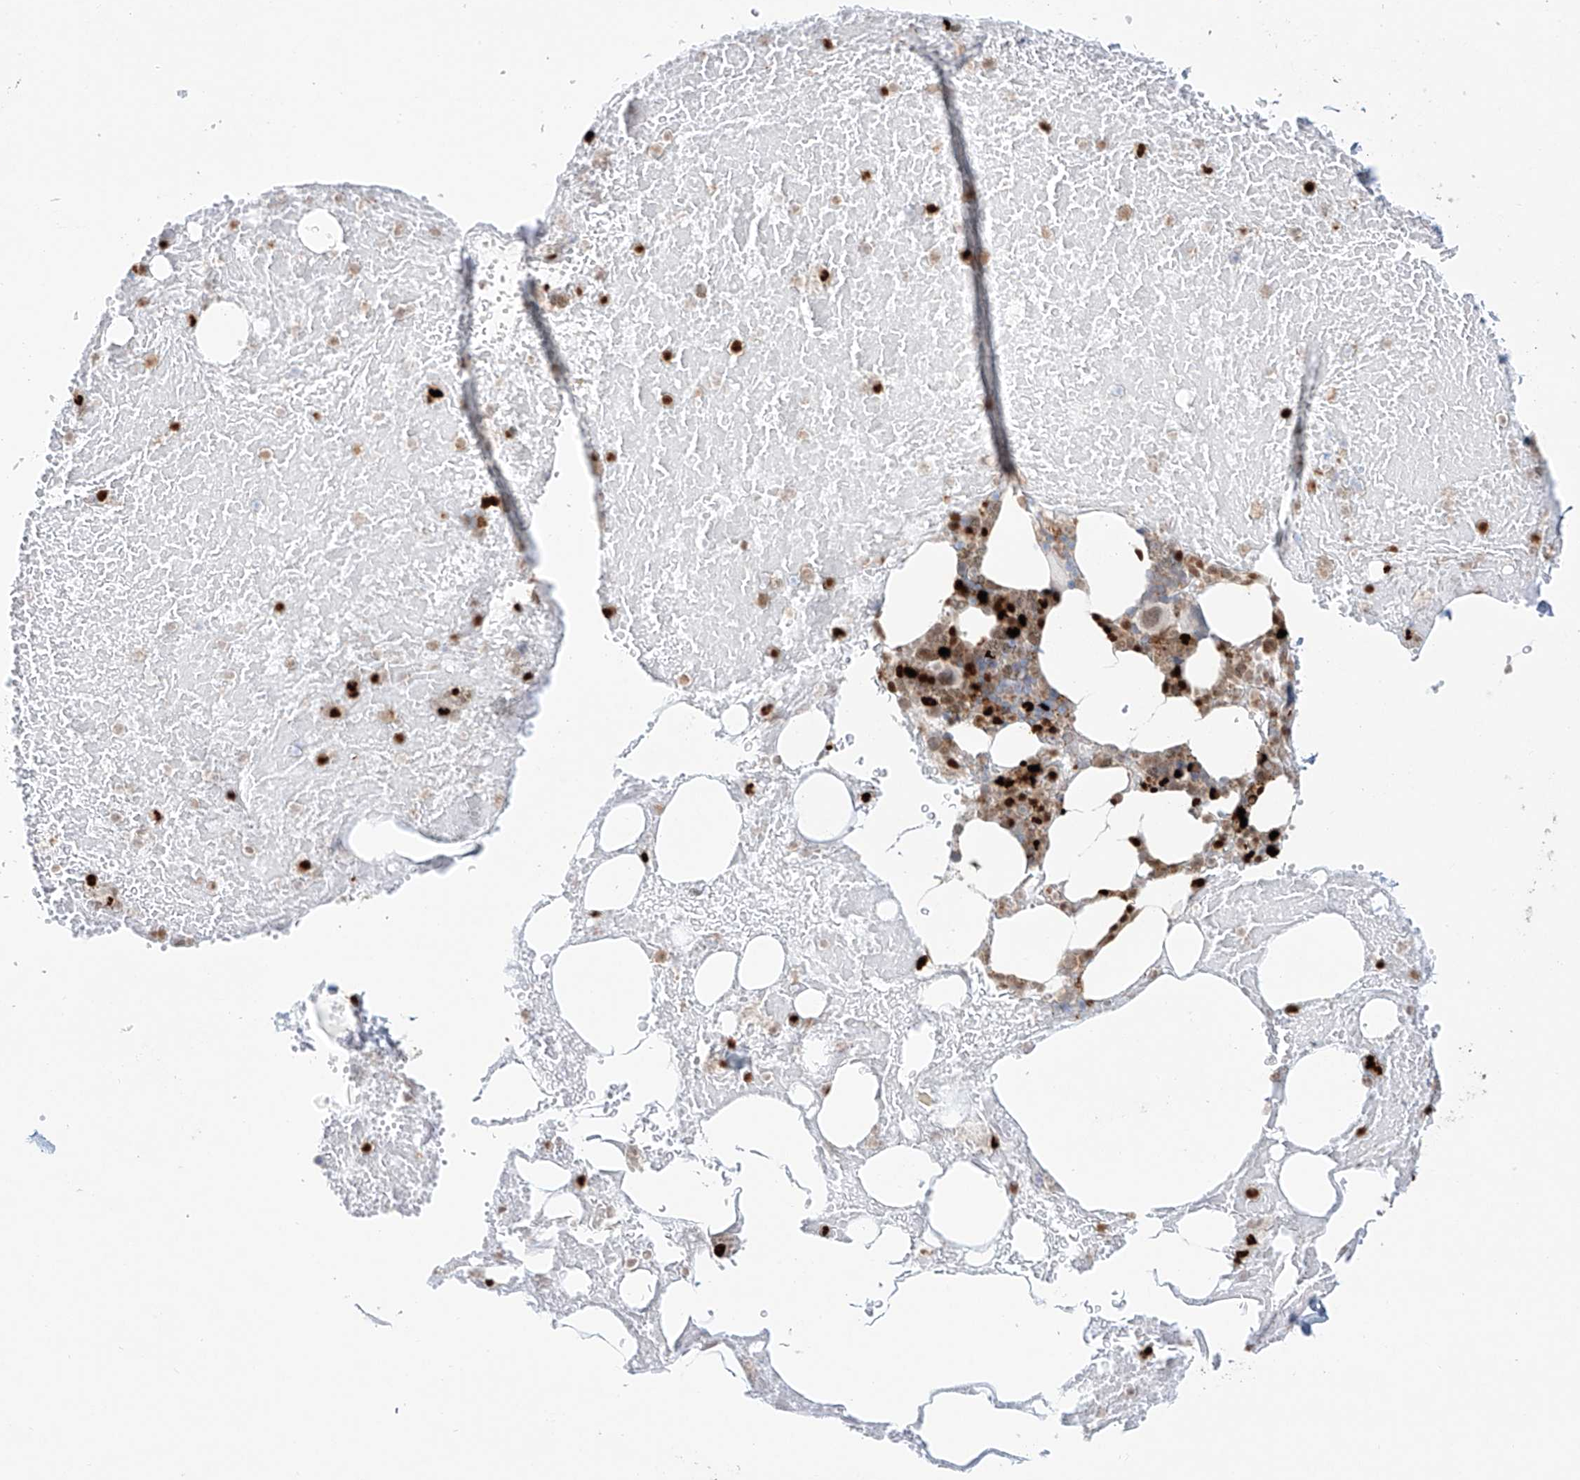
{"staining": {"intensity": "strong", "quantity": "25%-75%", "location": "nuclear"}, "tissue": "bone marrow", "cell_type": "Hematopoietic cells", "image_type": "normal", "snomed": [{"axis": "morphology", "description": "Normal tissue, NOS"}, {"axis": "topography", "description": "Bone marrow"}], "caption": "DAB (3,3'-diaminobenzidine) immunohistochemical staining of normal human bone marrow exhibits strong nuclear protein expression in approximately 25%-75% of hematopoietic cells. (DAB = brown stain, brightfield microscopy at high magnification).", "gene": "DZIP1L", "patient": {"sex": "male", "age": 60}}